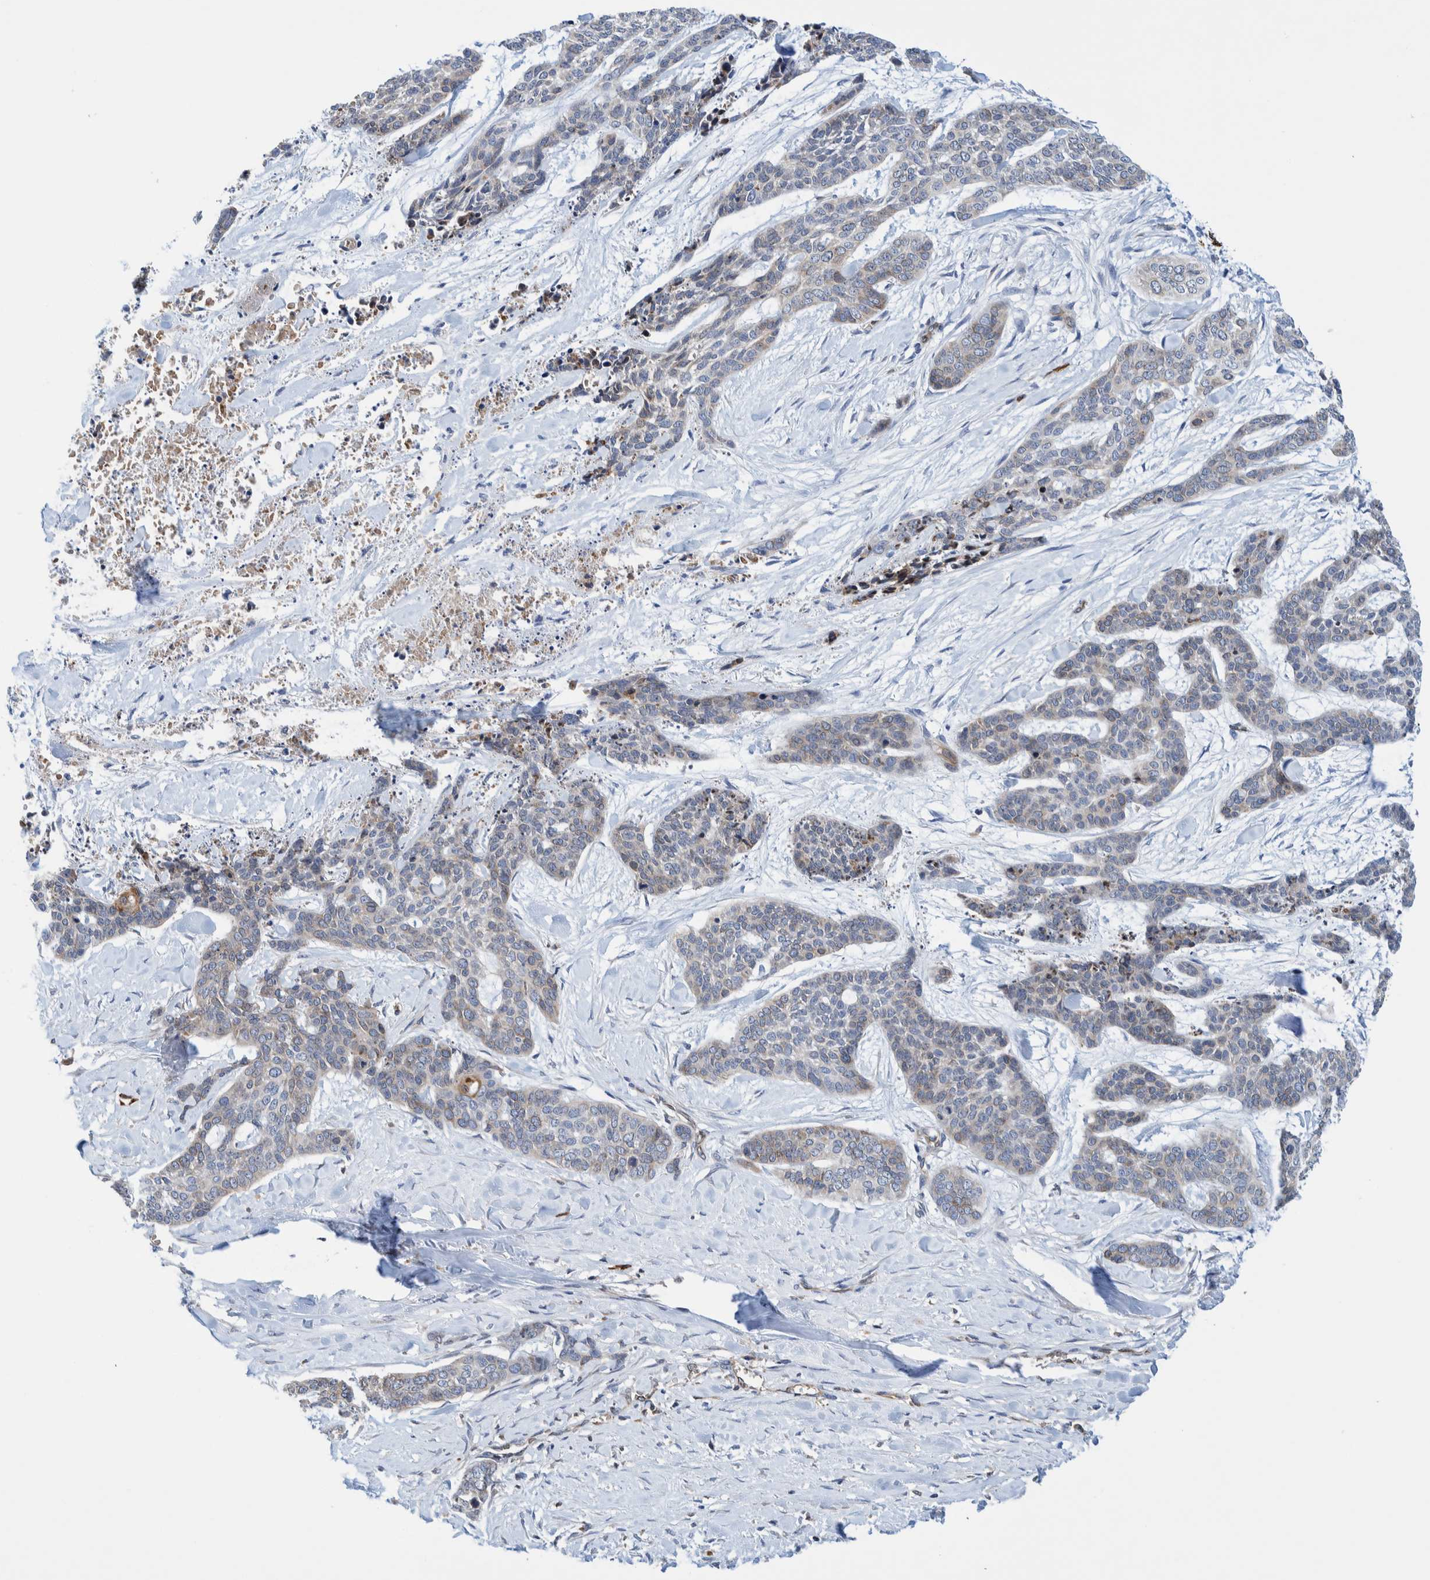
{"staining": {"intensity": "moderate", "quantity": "25%-75%", "location": "cytoplasmic/membranous"}, "tissue": "skin cancer", "cell_type": "Tumor cells", "image_type": "cancer", "snomed": [{"axis": "morphology", "description": "Basal cell carcinoma"}, {"axis": "topography", "description": "Skin"}], "caption": "IHC micrograph of human basal cell carcinoma (skin) stained for a protein (brown), which exhibits medium levels of moderate cytoplasmic/membranous expression in approximately 25%-75% of tumor cells.", "gene": "THEM6", "patient": {"sex": "female", "age": 64}}